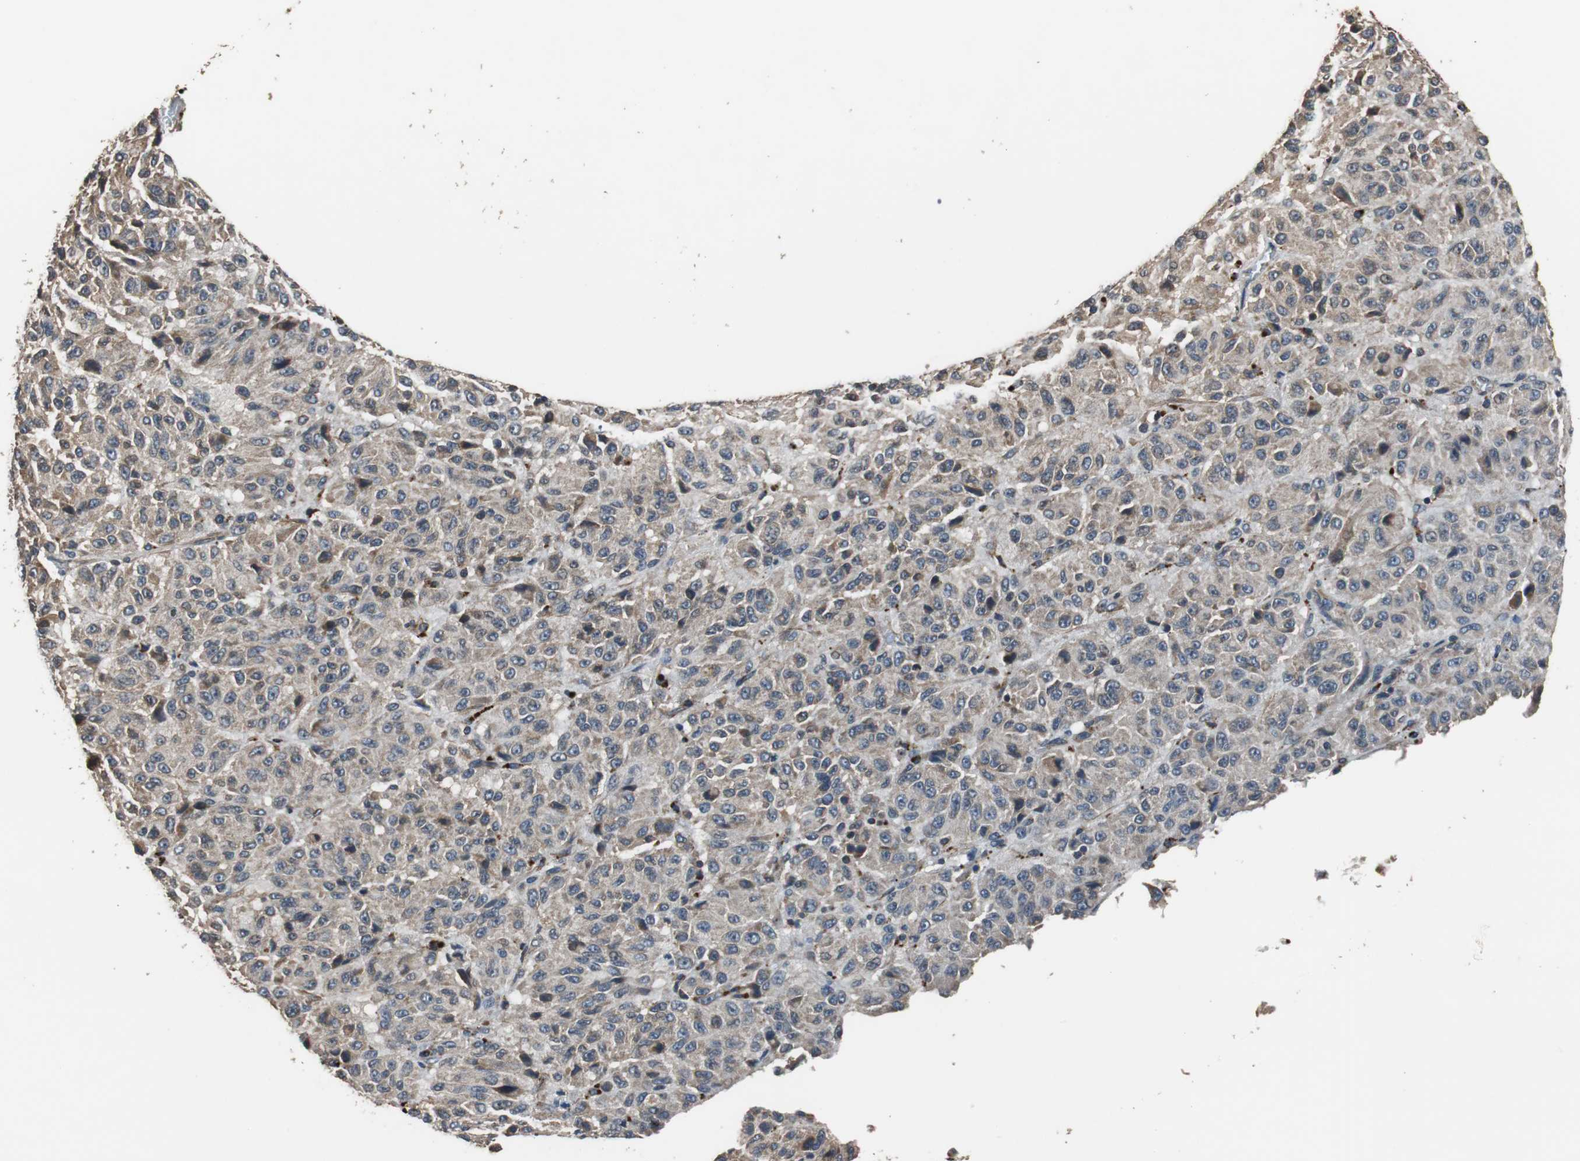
{"staining": {"intensity": "weak", "quantity": ">75%", "location": "cytoplasmic/membranous"}, "tissue": "melanoma", "cell_type": "Tumor cells", "image_type": "cancer", "snomed": [{"axis": "morphology", "description": "Malignant melanoma, Metastatic site"}, {"axis": "topography", "description": "Lung"}], "caption": "Immunohistochemical staining of human melanoma demonstrates low levels of weak cytoplasmic/membranous expression in about >75% of tumor cells.", "gene": "PITRM1", "patient": {"sex": "male", "age": 64}}